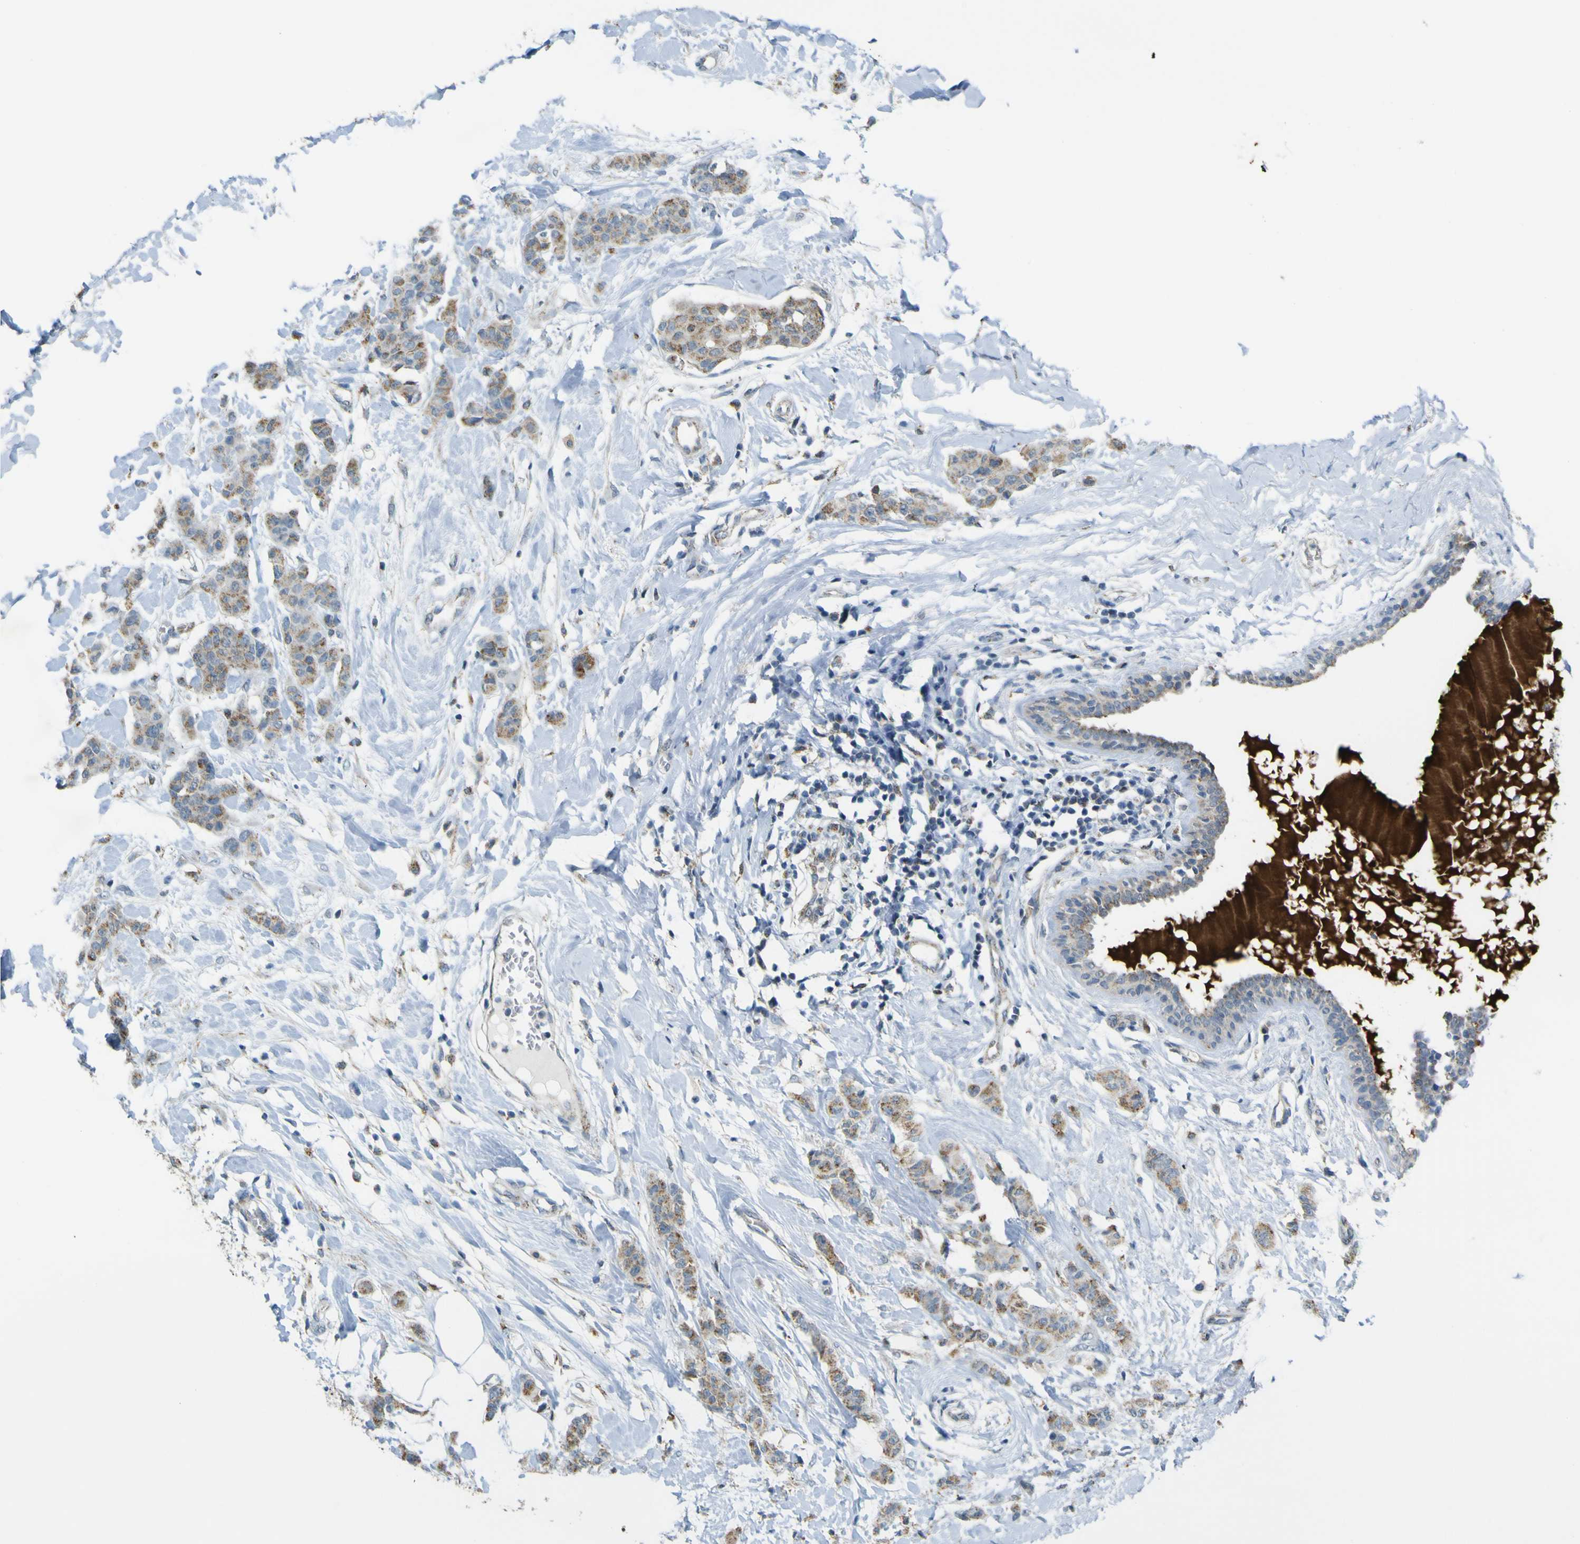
{"staining": {"intensity": "moderate", "quantity": ">75%", "location": "cytoplasmic/membranous"}, "tissue": "breast cancer", "cell_type": "Tumor cells", "image_type": "cancer", "snomed": [{"axis": "morphology", "description": "Normal tissue, NOS"}, {"axis": "morphology", "description": "Duct carcinoma"}, {"axis": "topography", "description": "Breast"}], "caption": "Moderate cytoplasmic/membranous positivity for a protein is identified in approximately >75% of tumor cells of intraductal carcinoma (breast) using immunohistochemistry.", "gene": "ACBD5", "patient": {"sex": "female", "age": 40}}